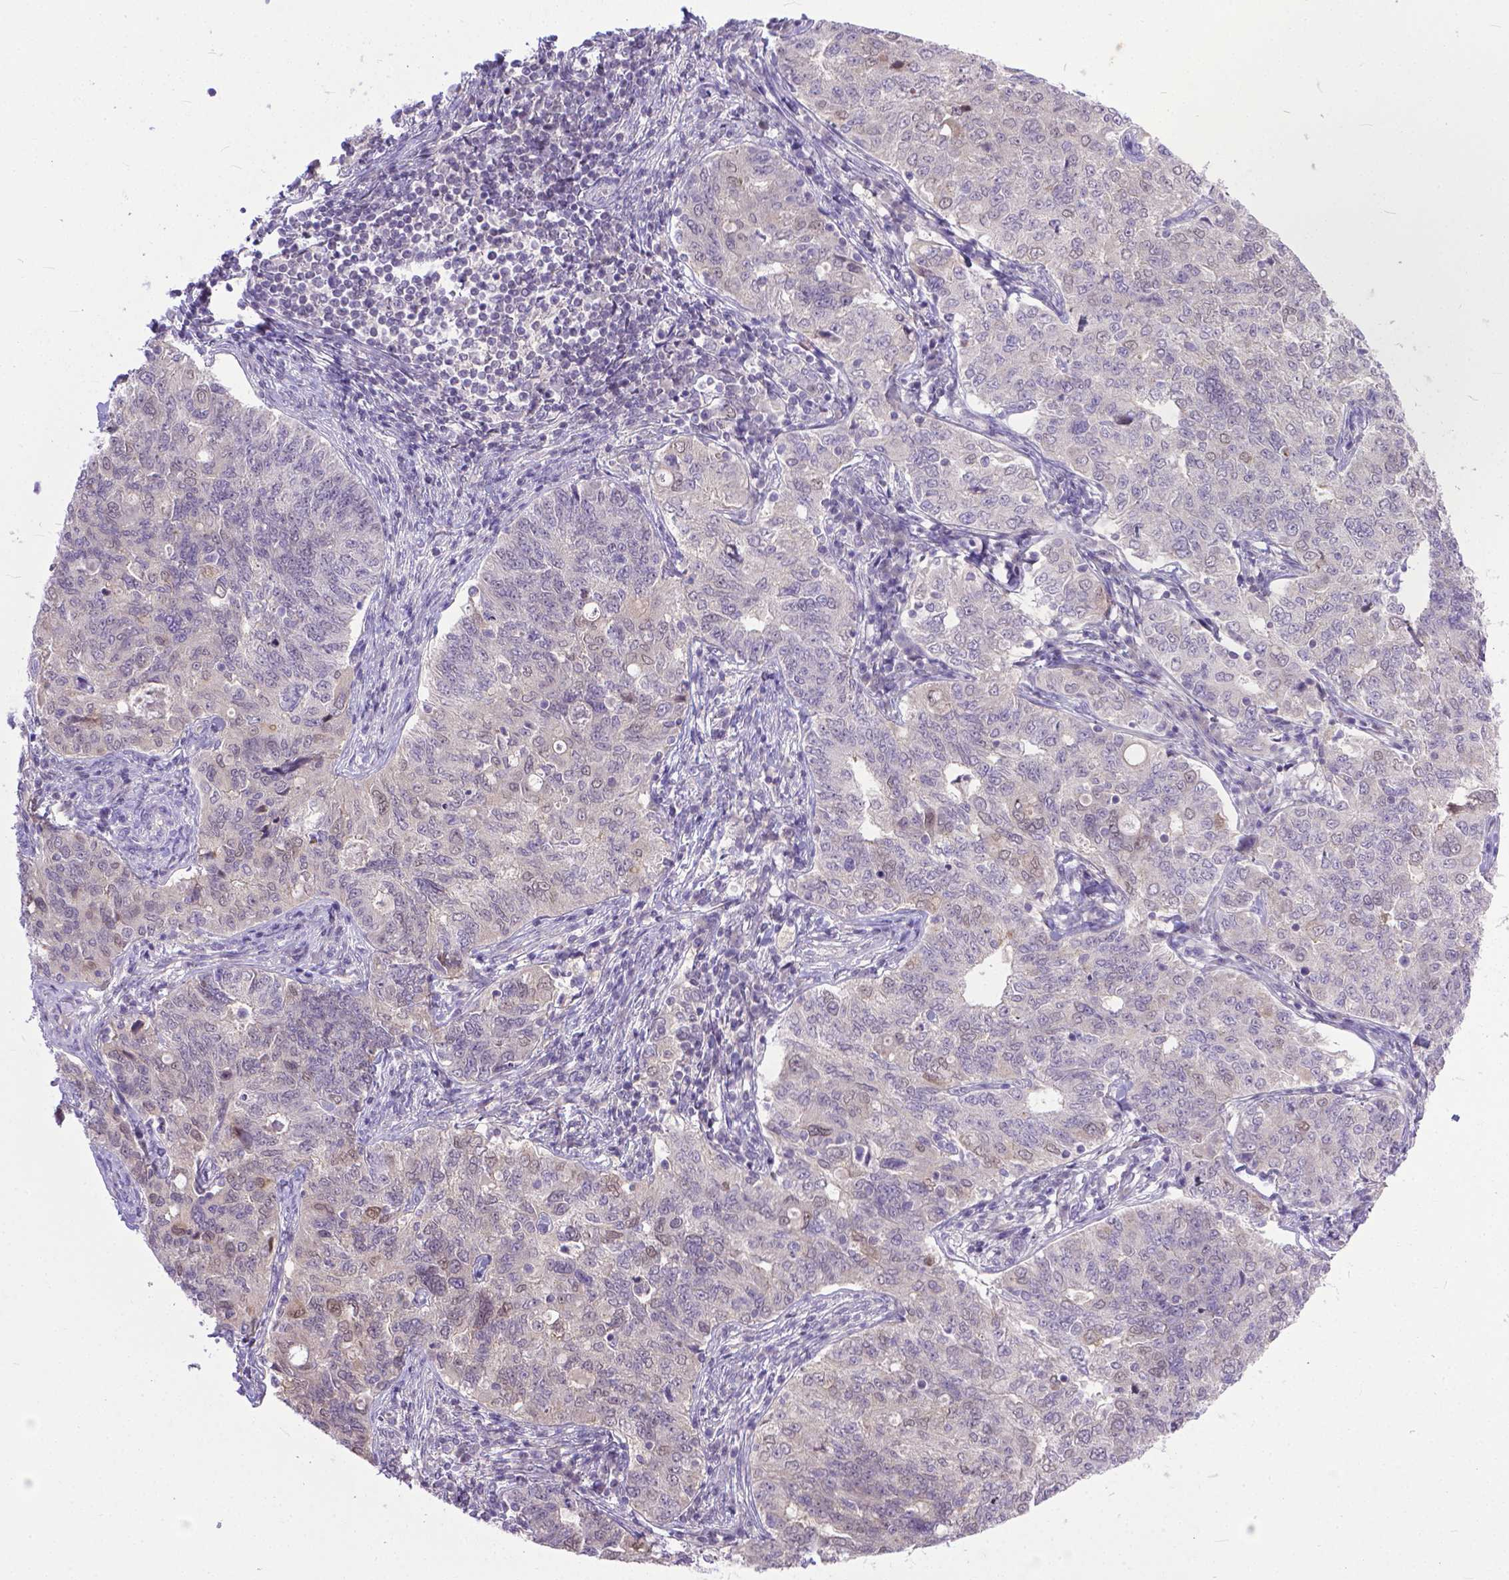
{"staining": {"intensity": "negative", "quantity": "none", "location": "none"}, "tissue": "endometrial cancer", "cell_type": "Tumor cells", "image_type": "cancer", "snomed": [{"axis": "morphology", "description": "Adenocarcinoma, NOS"}, {"axis": "topography", "description": "Endometrium"}], "caption": "A high-resolution photomicrograph shows IHC staining of adenocarcinoma (endometrial), which displays no significant staining in tumor cells.", "gene": "TTLL6", "patient": {"sex": "female", "age": 43}}